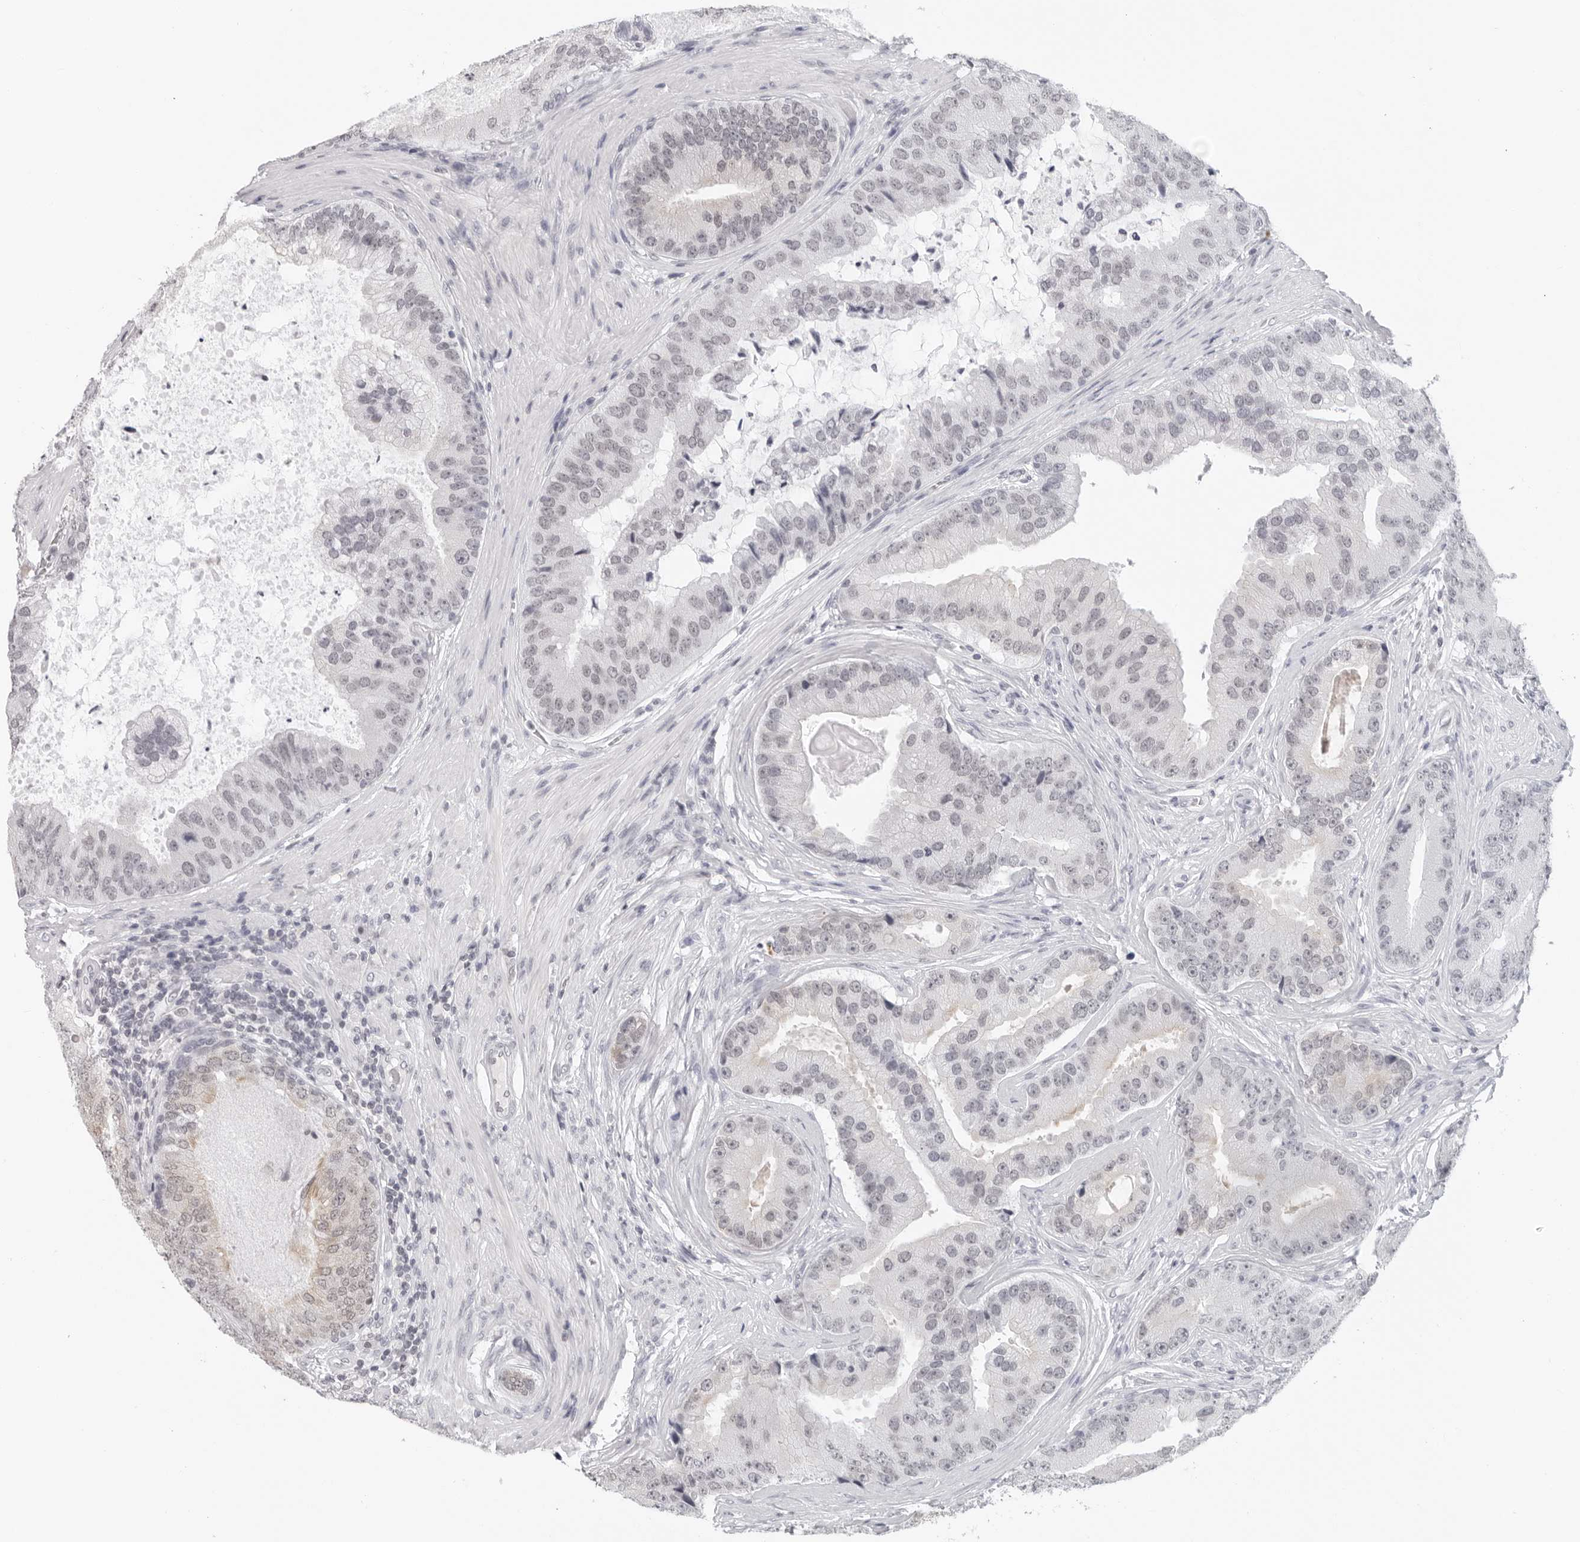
{"staining": {"intensity": "weak", "quantity": "<25%", "location": "nuclear"}, "tissue": "prostate cancer", "cell_type": "Tumor cells", "image_type": "cancer", "snomed": [{"axis": "morphology", "description": "Adenocarcinoma, High grade"}, {"axis": "topography", "description": "Prostate"}], "caption": "Protein analysis of prostate cancer (adenocarcinoma (high-grade)) exhibits no significant expression in tumor cells.", "gene": "FLG2", "patient": {"sex": "male", "age": 70}}